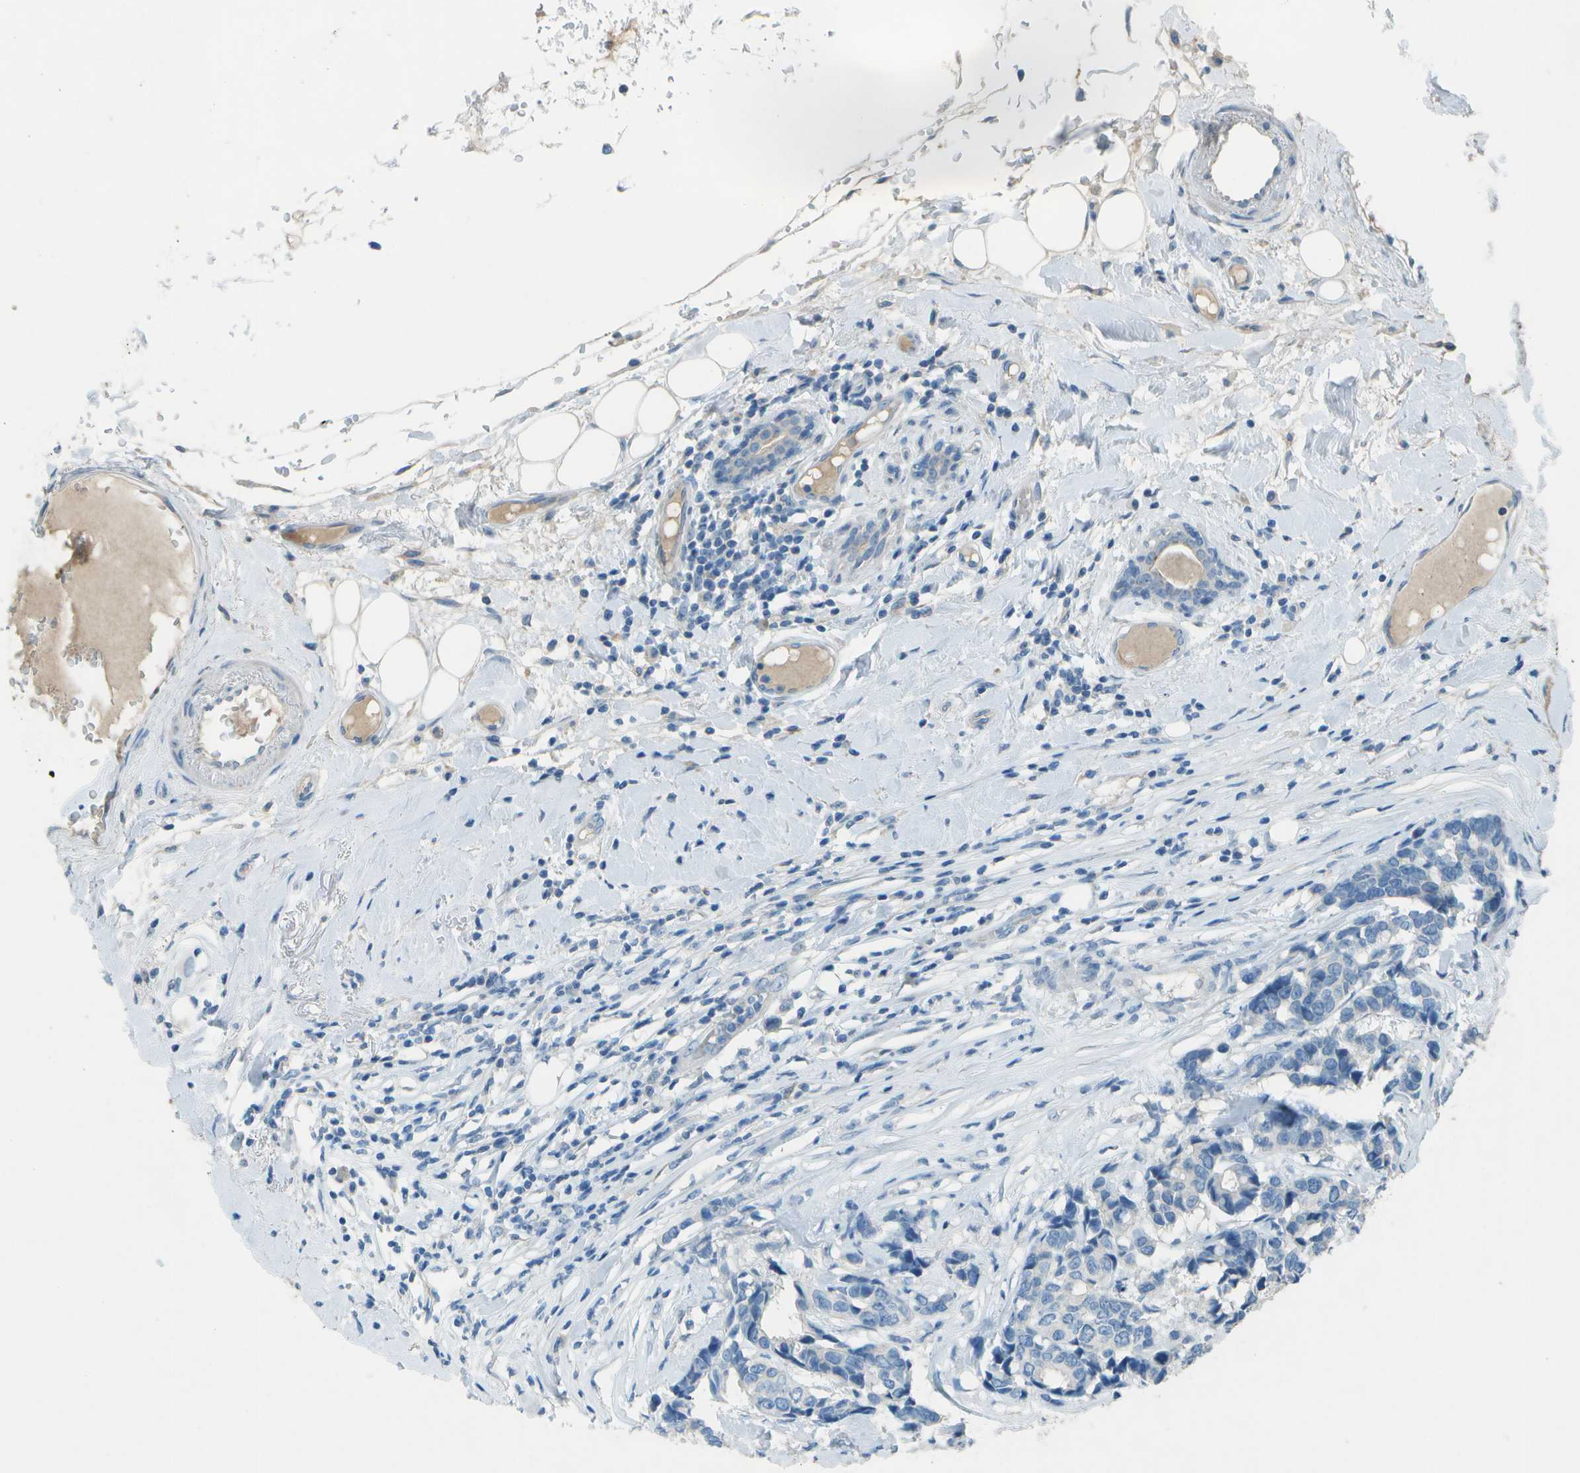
{"staining": {"intensity": "negative", "quantity": "none", "location": "none"}, "tissue": "breast cancer", "cell_type": "Tumor cells", "image_type": "cancer", "snomed": [{"axis": "morphology", "description": "Duct carcinoma"}, {"axis": "topography", "description": "Breast"}], "caption": "Tumor cells are negative for brown protein staining in breast invasive ductal carcinoma.", "gene": "LGI2", "patient": {"sex": "female", "age": 87}}